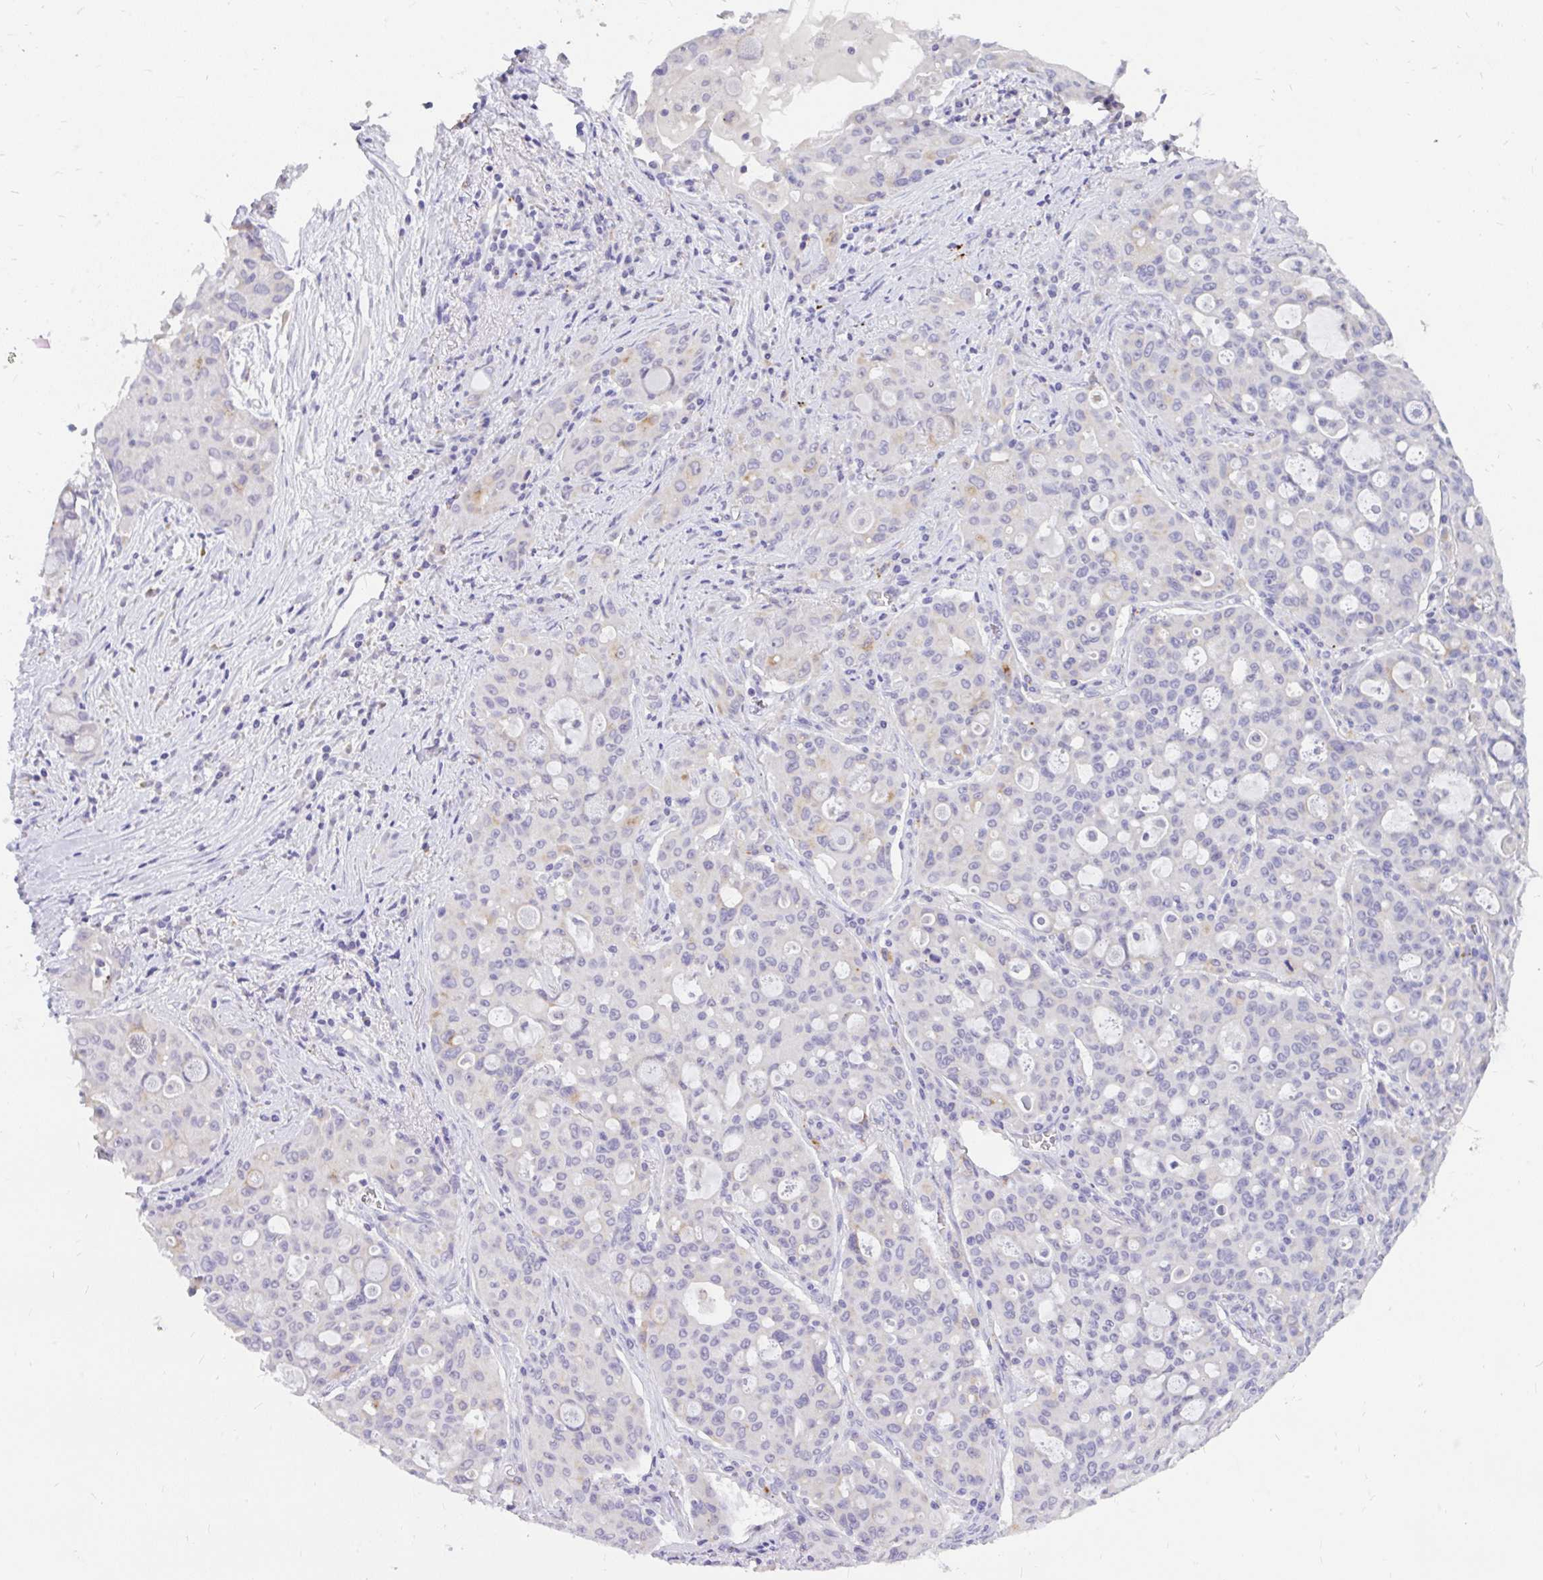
{"staining": {"intensity": "strong", "quantity": "<25%", "location": "cytoplasmic/membranous"}, "tissue": "lung cancer", "cell_type": "Tumor cells", "image_type": "cancer", "snomed": [{"axis": "morphology", "description": "Adenocarcinoma, NOS"}, {"axis": "topography", "description": "Lung"}], "caption": "Brown immunohistochemical staining in lung cancer (adenocarcinoma) displays strong cytoplasmic/membranous expression in about <25% of tumor cells.", "gene": "INTS5", "patient": {"sex": "female", "age": 44}}